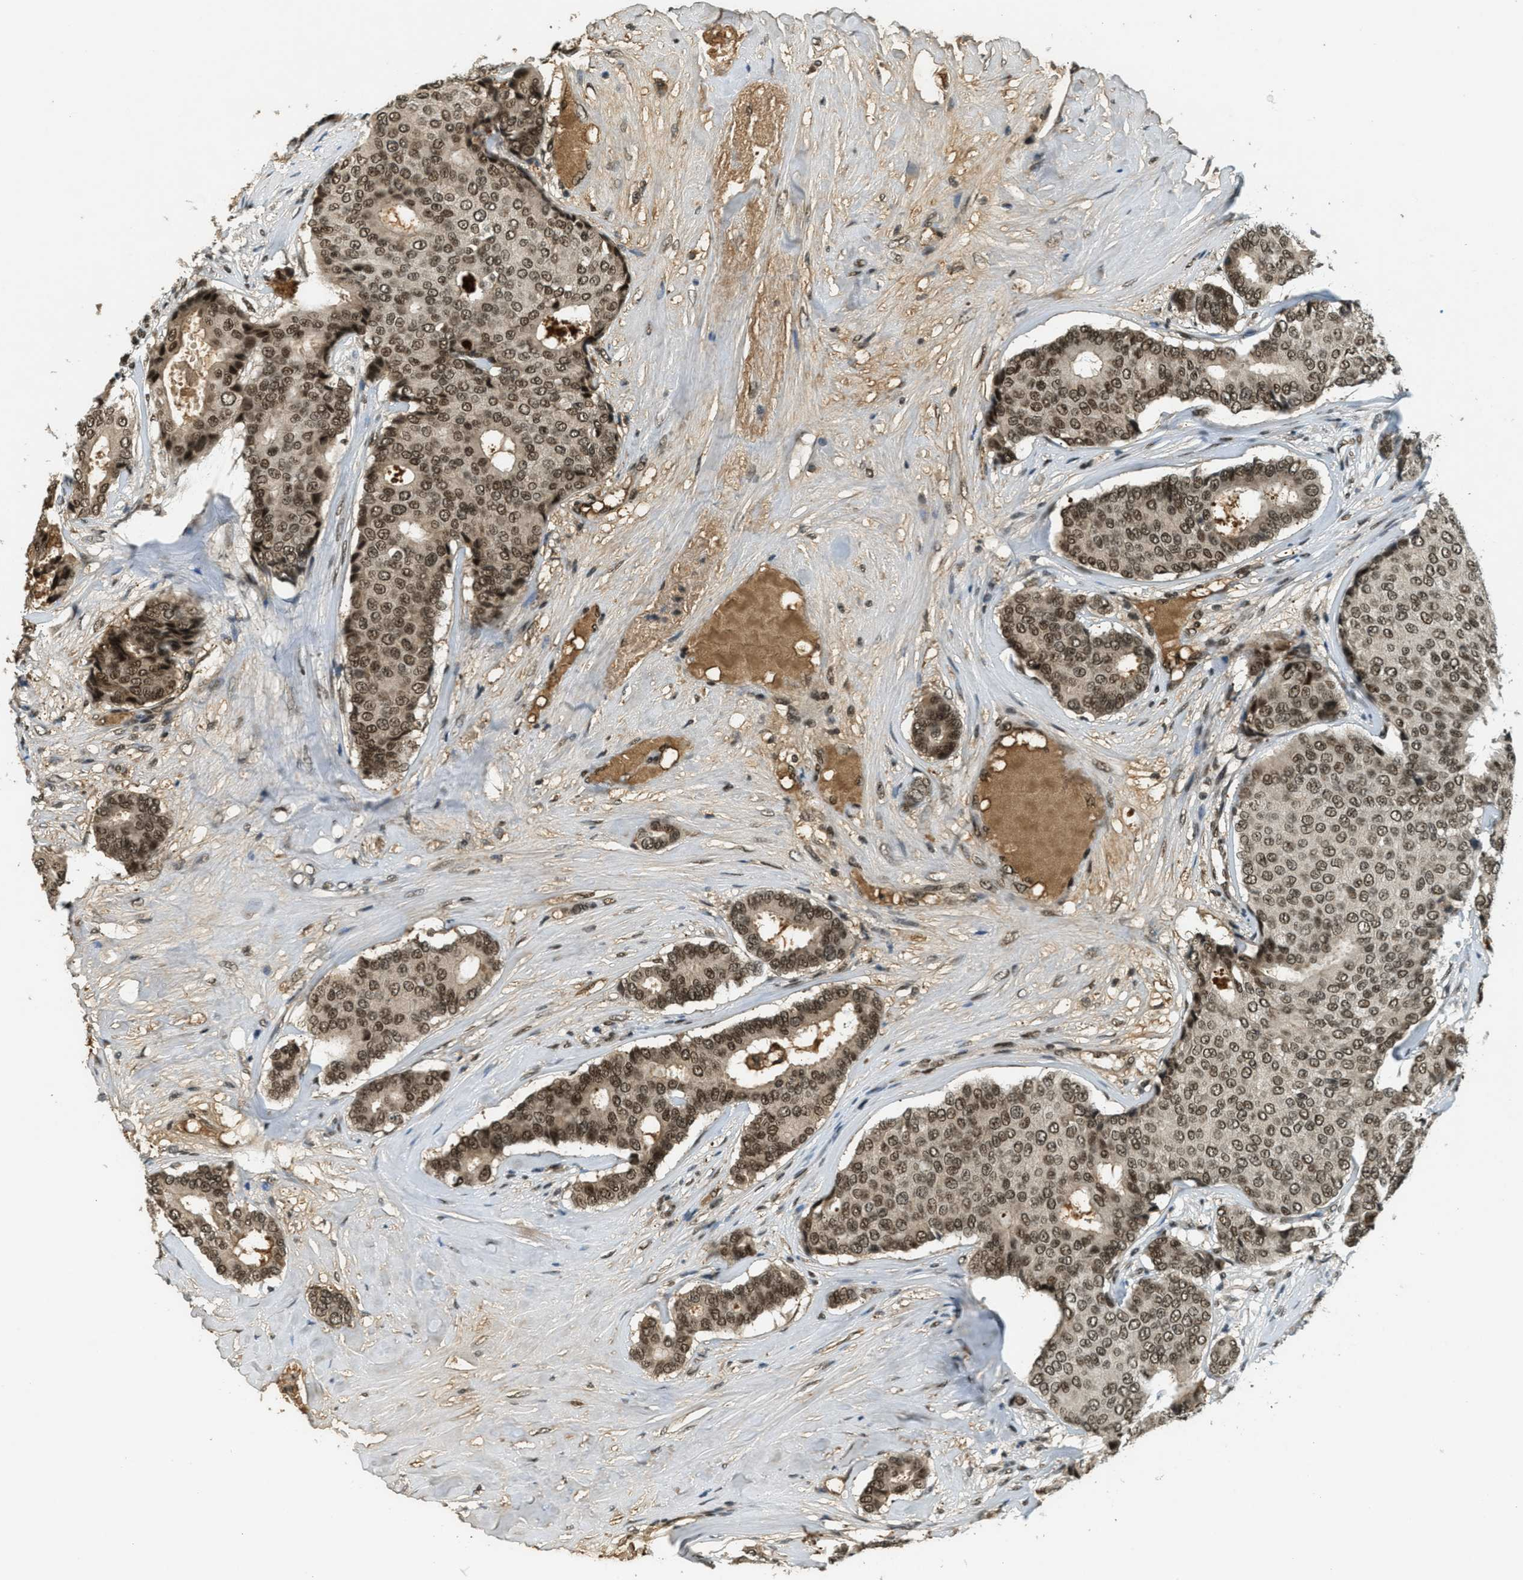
{"staining": {"intensity": "moderate", "quantity": ">75%", "location": "cytoplasmic/membranous,nuclear"}, "tissue": "breast cancer", "cell_type": "Tumor cells", "image_type": "cancer", "snomed": [{"axis": "morphology", "description": "Duct carcinoma"}, {"axis": "topography", "description": "Breast"}], "caption": "A histopathology image of breast invasive ductal carcinoma stained for a protein shows moderate cytoplasmic/membranous and nuclear brown staining in tumor cells. (DAB (3,3'-diaminobenzidine) IHC, brown staining for protein, blue staining for nuclei).", "gene": "ZNF148", "patient": {"sex": "female", "age": 75}}